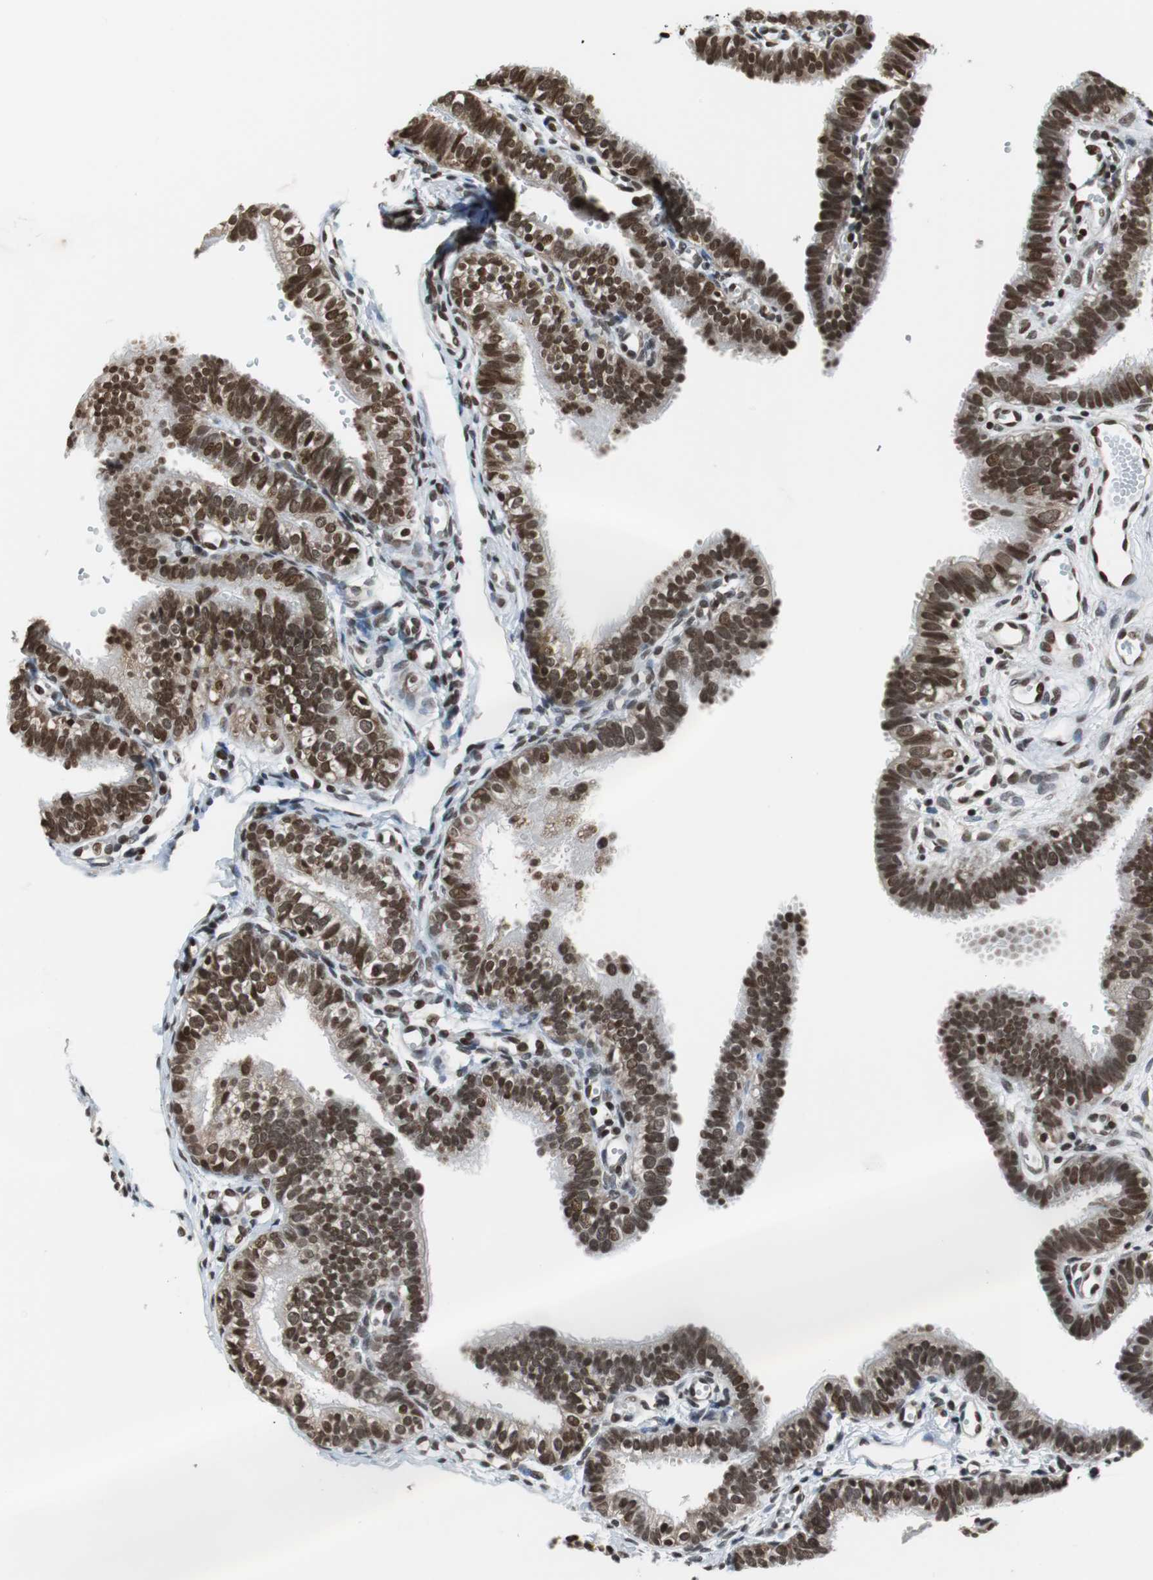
{"staining": {"intensity": "strong", "quantity": ">75%", "location": "nuclear"}, "tissue": "fallopian tube", "cell_type": "Glandular cells", "image_type": "normal", "snomed": [{"axis": "morphology", "description": "Normal tissue, NOS"}, {"axis": "topography", "description": "Fallopian tube"}, {"axis": "topography", "description": "Placenta"}], "caption": "Immunohistochemistry (IHC) staining of normal fallopian tube, which shows high levels of strong nuclear staining in approximately >75% of glandular cells indicating strong nuclear protein positivity. The staining was performed using DAB (brown) for protein detection and nuclei were counterstained in hematoxylin (blue).", "gene": "REST", "patient": {"sex": "female", "age": 34}}